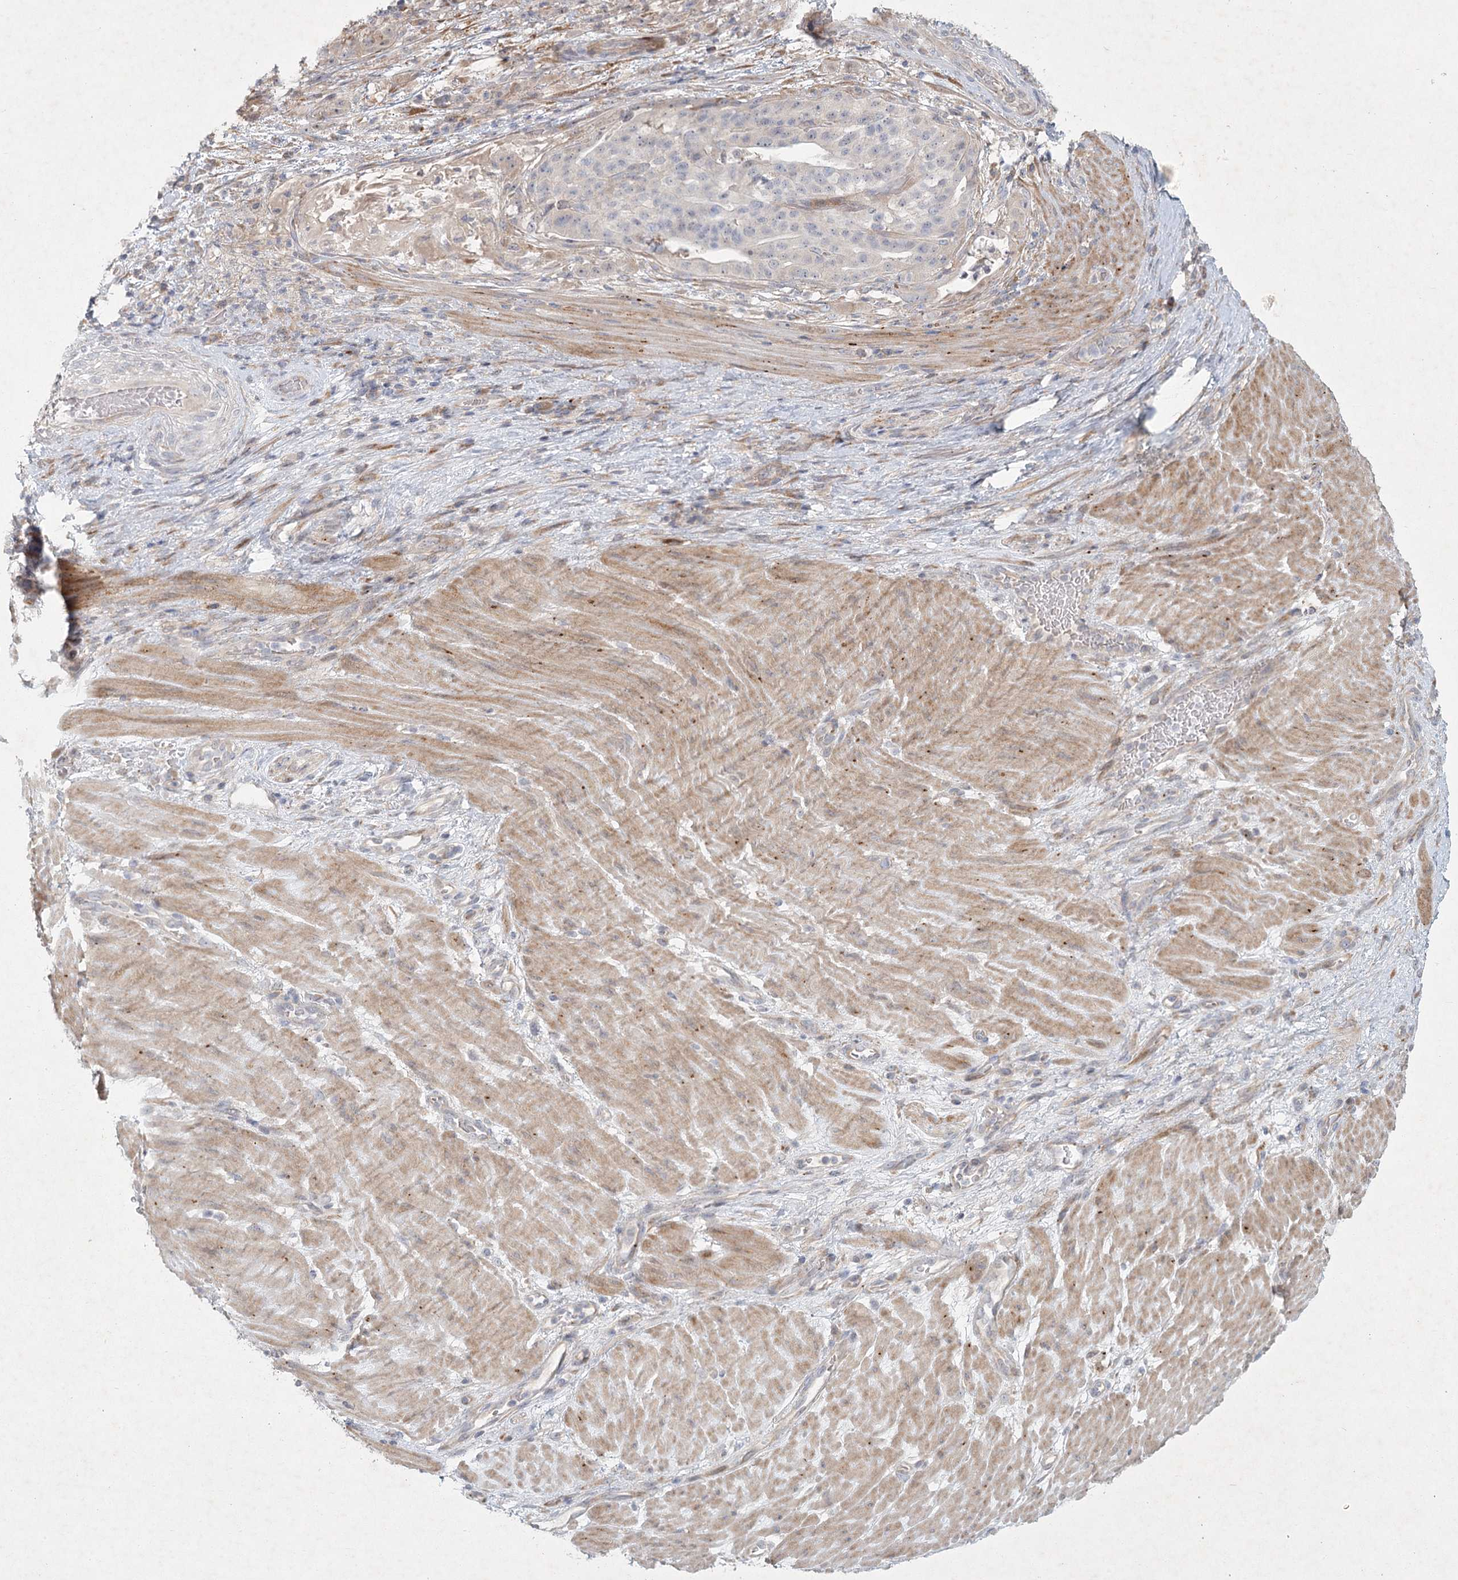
{"staining": {"intensity": "negative", "quantity": "none", "location": "none"}, "tissue": "stomach cancer", "cell_type": "Tumor cells", "image_type": "cancer", "snomed": [{"axis": "morphology", "description": "Adenocarcinoma, NOS"}, {"axis": "topography", "description": "Stomach"}], "caption": "This is a micrograph of IHC staining of stomach cancer (adenocarcinoma), which shows no positivity in tumor cells.", "gene": "FAM110C", "patient": {"sex": "male", "age": 48}}